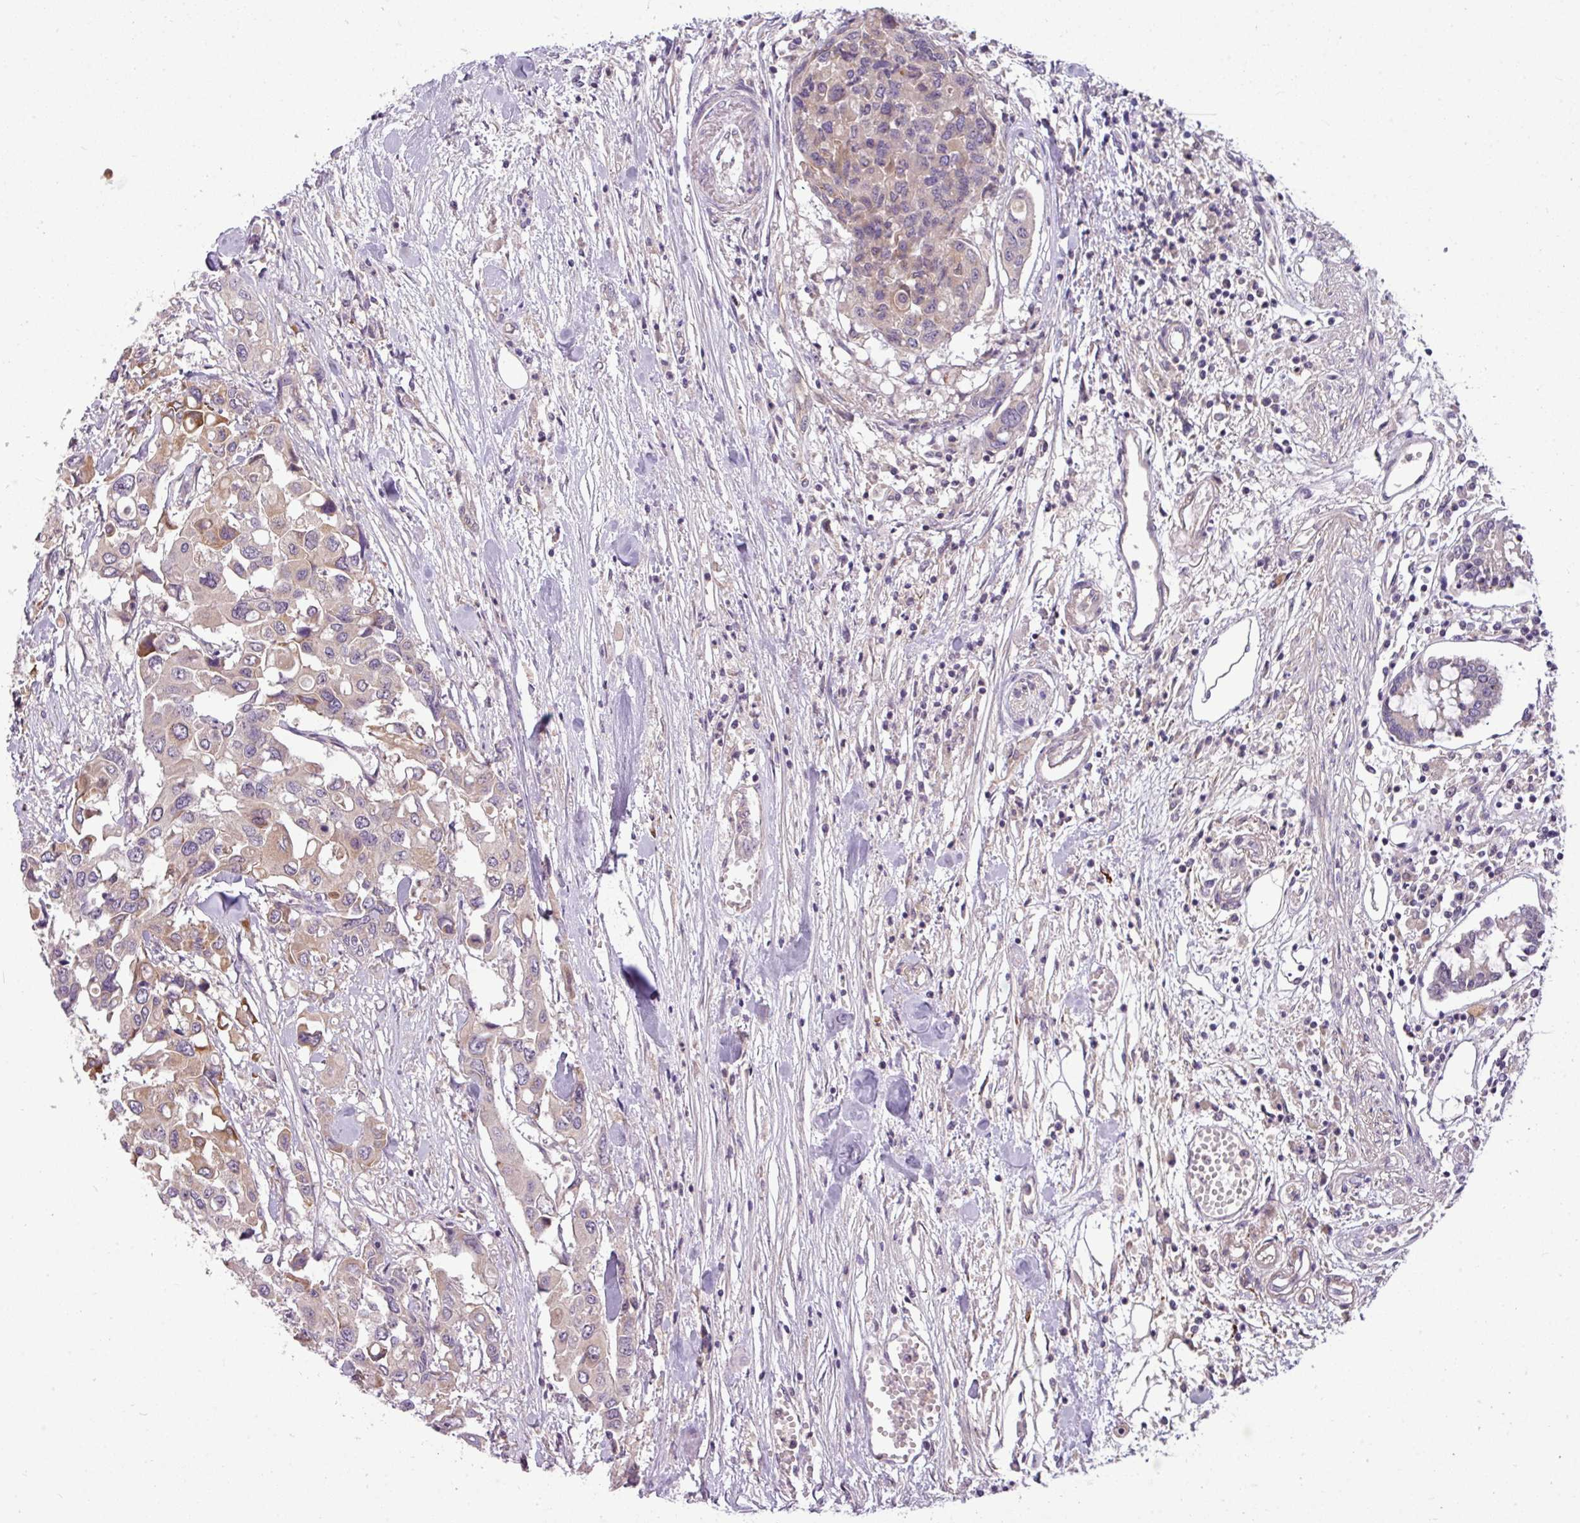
{"staining": {"intensity": "weak", "quantity": "25%-75%", "location": "cytoplasmic/membranous"}, "tissue": "colorectal cancer", "cell_type": "Tumor cells", "image_type": "cancer", "snomed": [{"axis": "morphology", "description": "Adenocarcinoma, NOS"}, {"axis": "topography", "description": "Colon"}], "caption": "Protein staining of adenocarcinoma (colorectal) tissue reveals weak cytoplasmic/membranous positivity in about 25%-75% of tumor cells.", "gene": "ZNF35", "patient": {"sex": "male", "age": 77}}